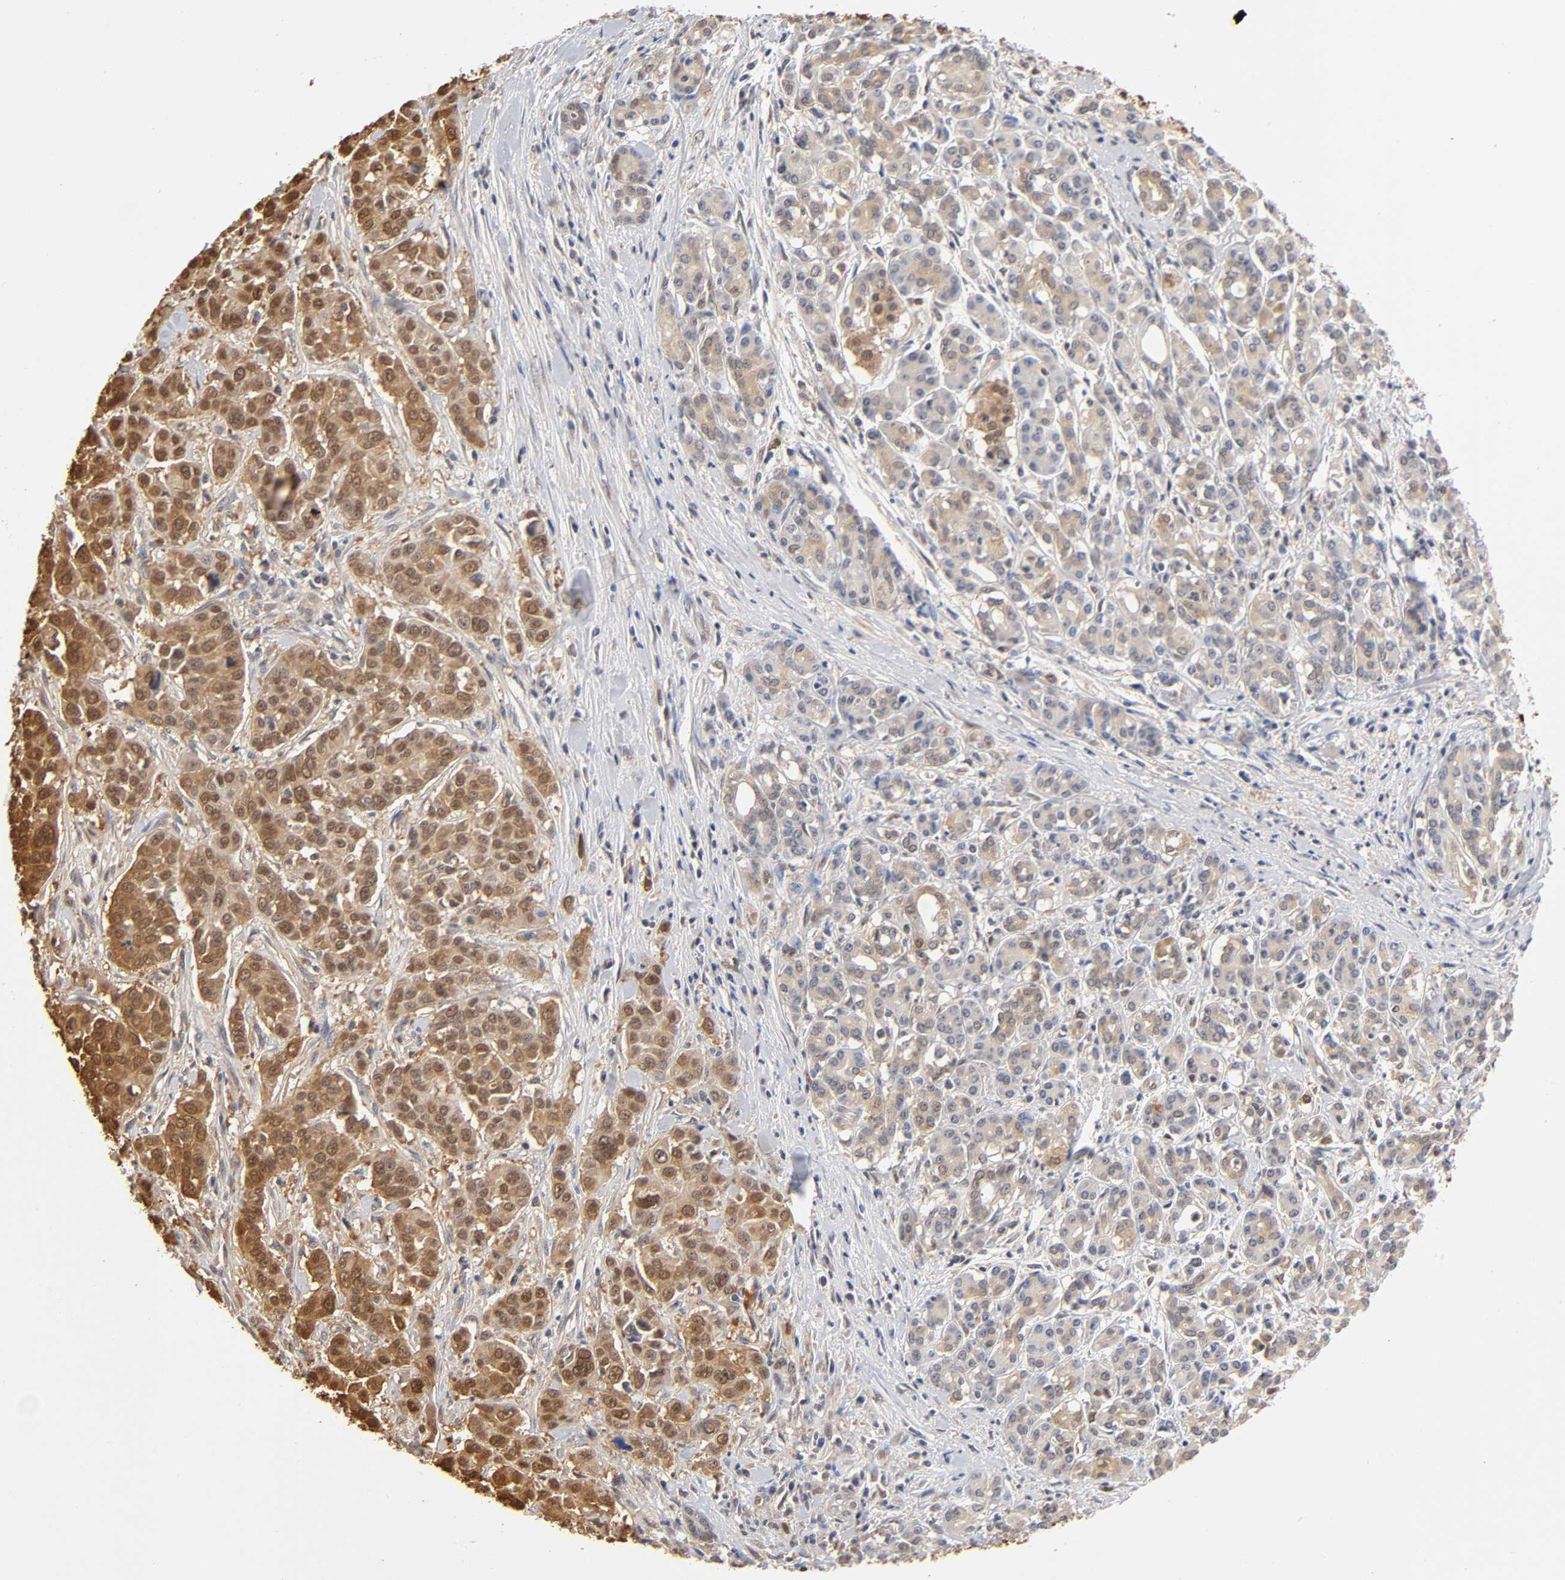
{"staining": {"intensity": "strong", "quantity": ">75%", "location": "cytoplasmic/membranous"}, "tissue": "pancreatic cancer", "cell_type": "Tumor cells", "image_type": "cancer", "snomed": [{"axis": "morphology", "description": "Adenocarcinoma, NOS"}, {"axis": "topography", "description": "Pancreas"}], "caption": "Immunohistochemical staining of human adenocarcinoma (pancreatic) demonstrates strong cytoplasmic/membranous protein expression in approximately >75% of tumor cells.", "gene": "DFFB", "patient": {"sex": "female", "age": 52}}